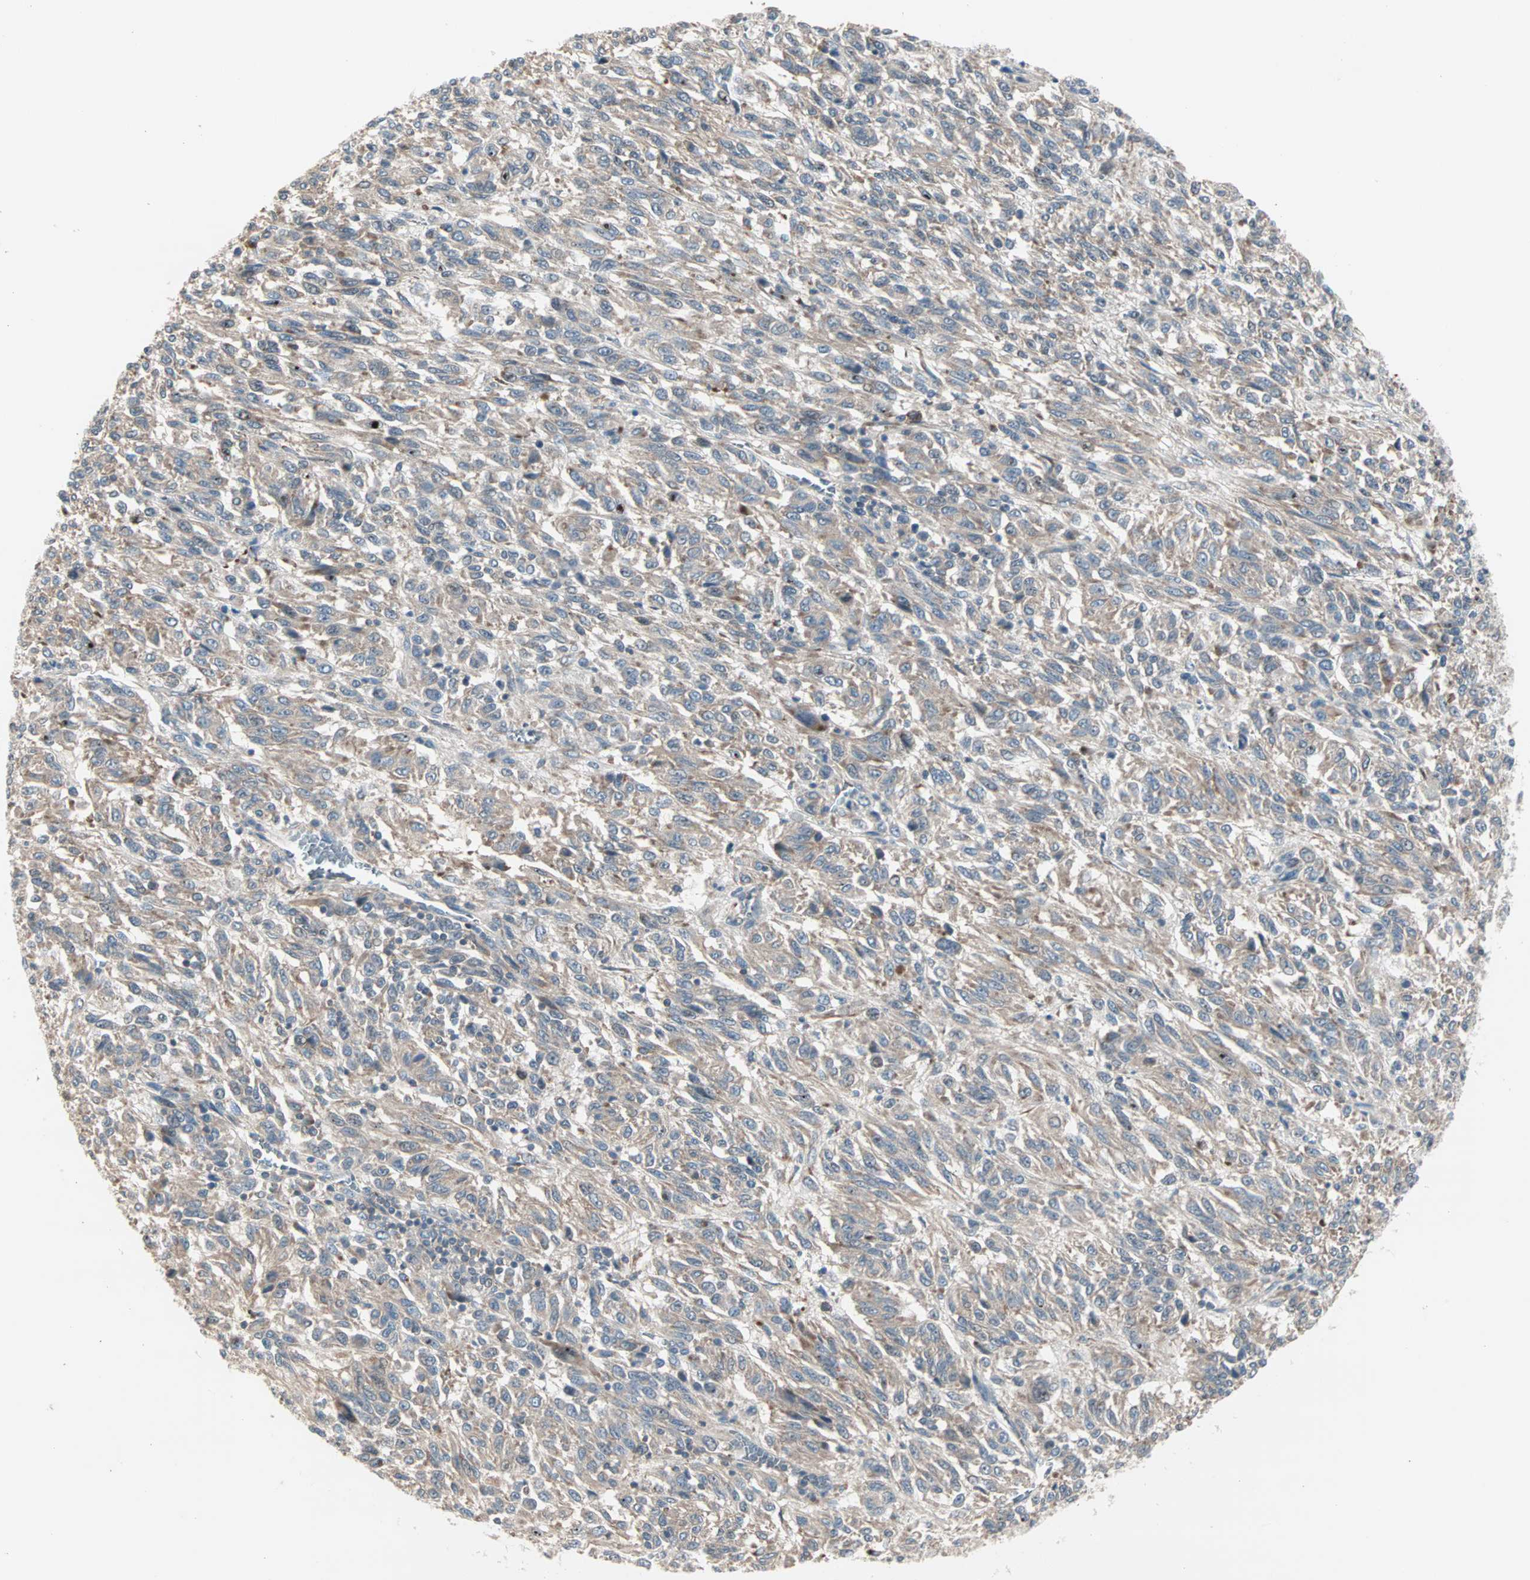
{"staining": {"intensity": "moderate", "quantity": ">75%", "location": "cytoplasmic/membranous"}, "tissue": "melanoma", "cell_type": "Tumor cells", "image_type": "cancer", "snomed": [{"axis": "morphology", "description": "Malignant melanoma, Metastatic site"}, {"axis": "topography", "description": "Lung"}], "caption": "Protein staining displays moderate cytoplasmic/membranous positivity in approximately >75% of tumor cells in melanoma.", "gene": "ZFP36", "patient": {"sex": "male", "age": 64}}